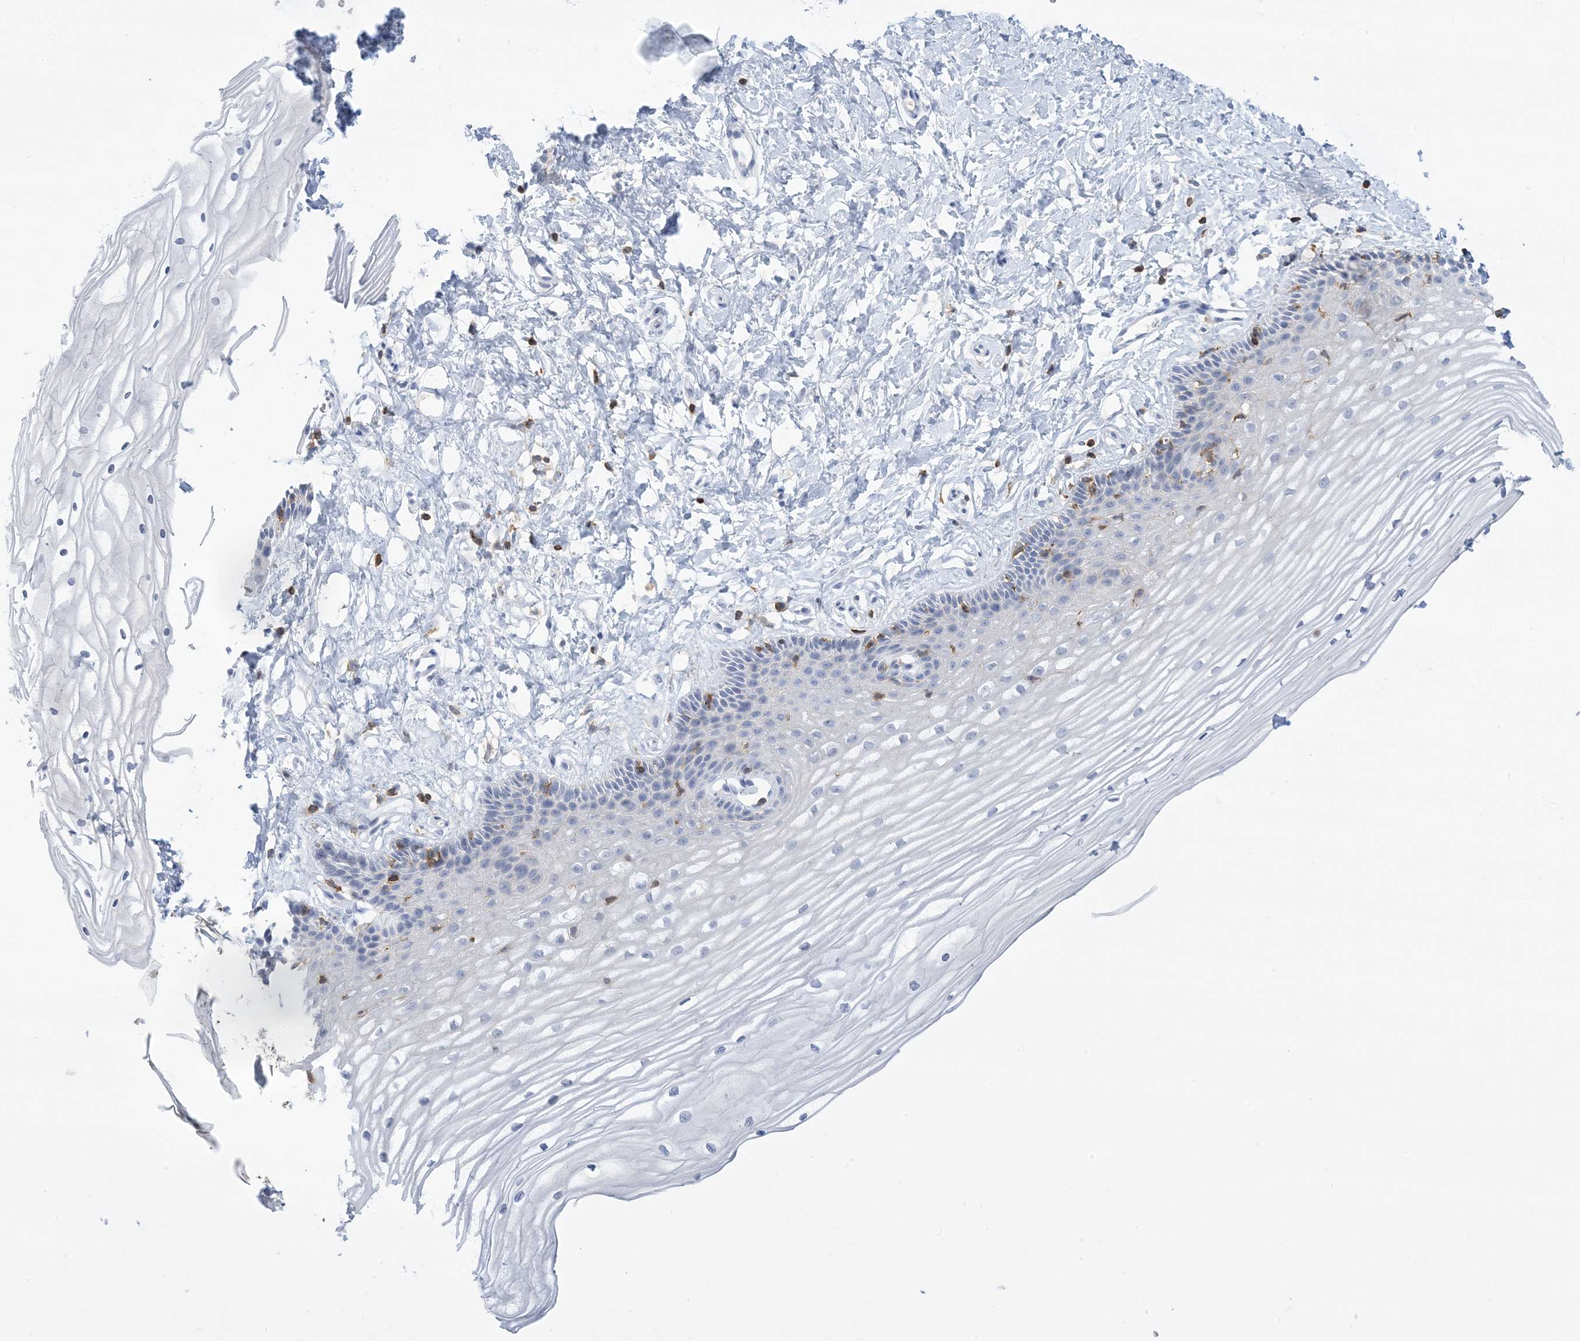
{"staining": {"intensity": "negative", "quantity": "none", "location": "none"}, "tissue": "vagina", "cell_type": "Squamous epithelial cells", "image_type": "normal", "snomed": [{"axis": "morphology", "description": "Normal tissue, NOS"}, {"axis": "topography", "description": "Vagina"}, {"axis": "topography", "description": "Cervix"}], "caption": "Squamous epithelial cells show no significant expression in benign vagina. Brightfield microscopy of IHC stained with DAB (3,3'-diaminobenzidine) (brown) and hematoxylin (blue), captured at high magnification.", "gene": "PSD4", "patient": {"sex": "female", "age": 40}}